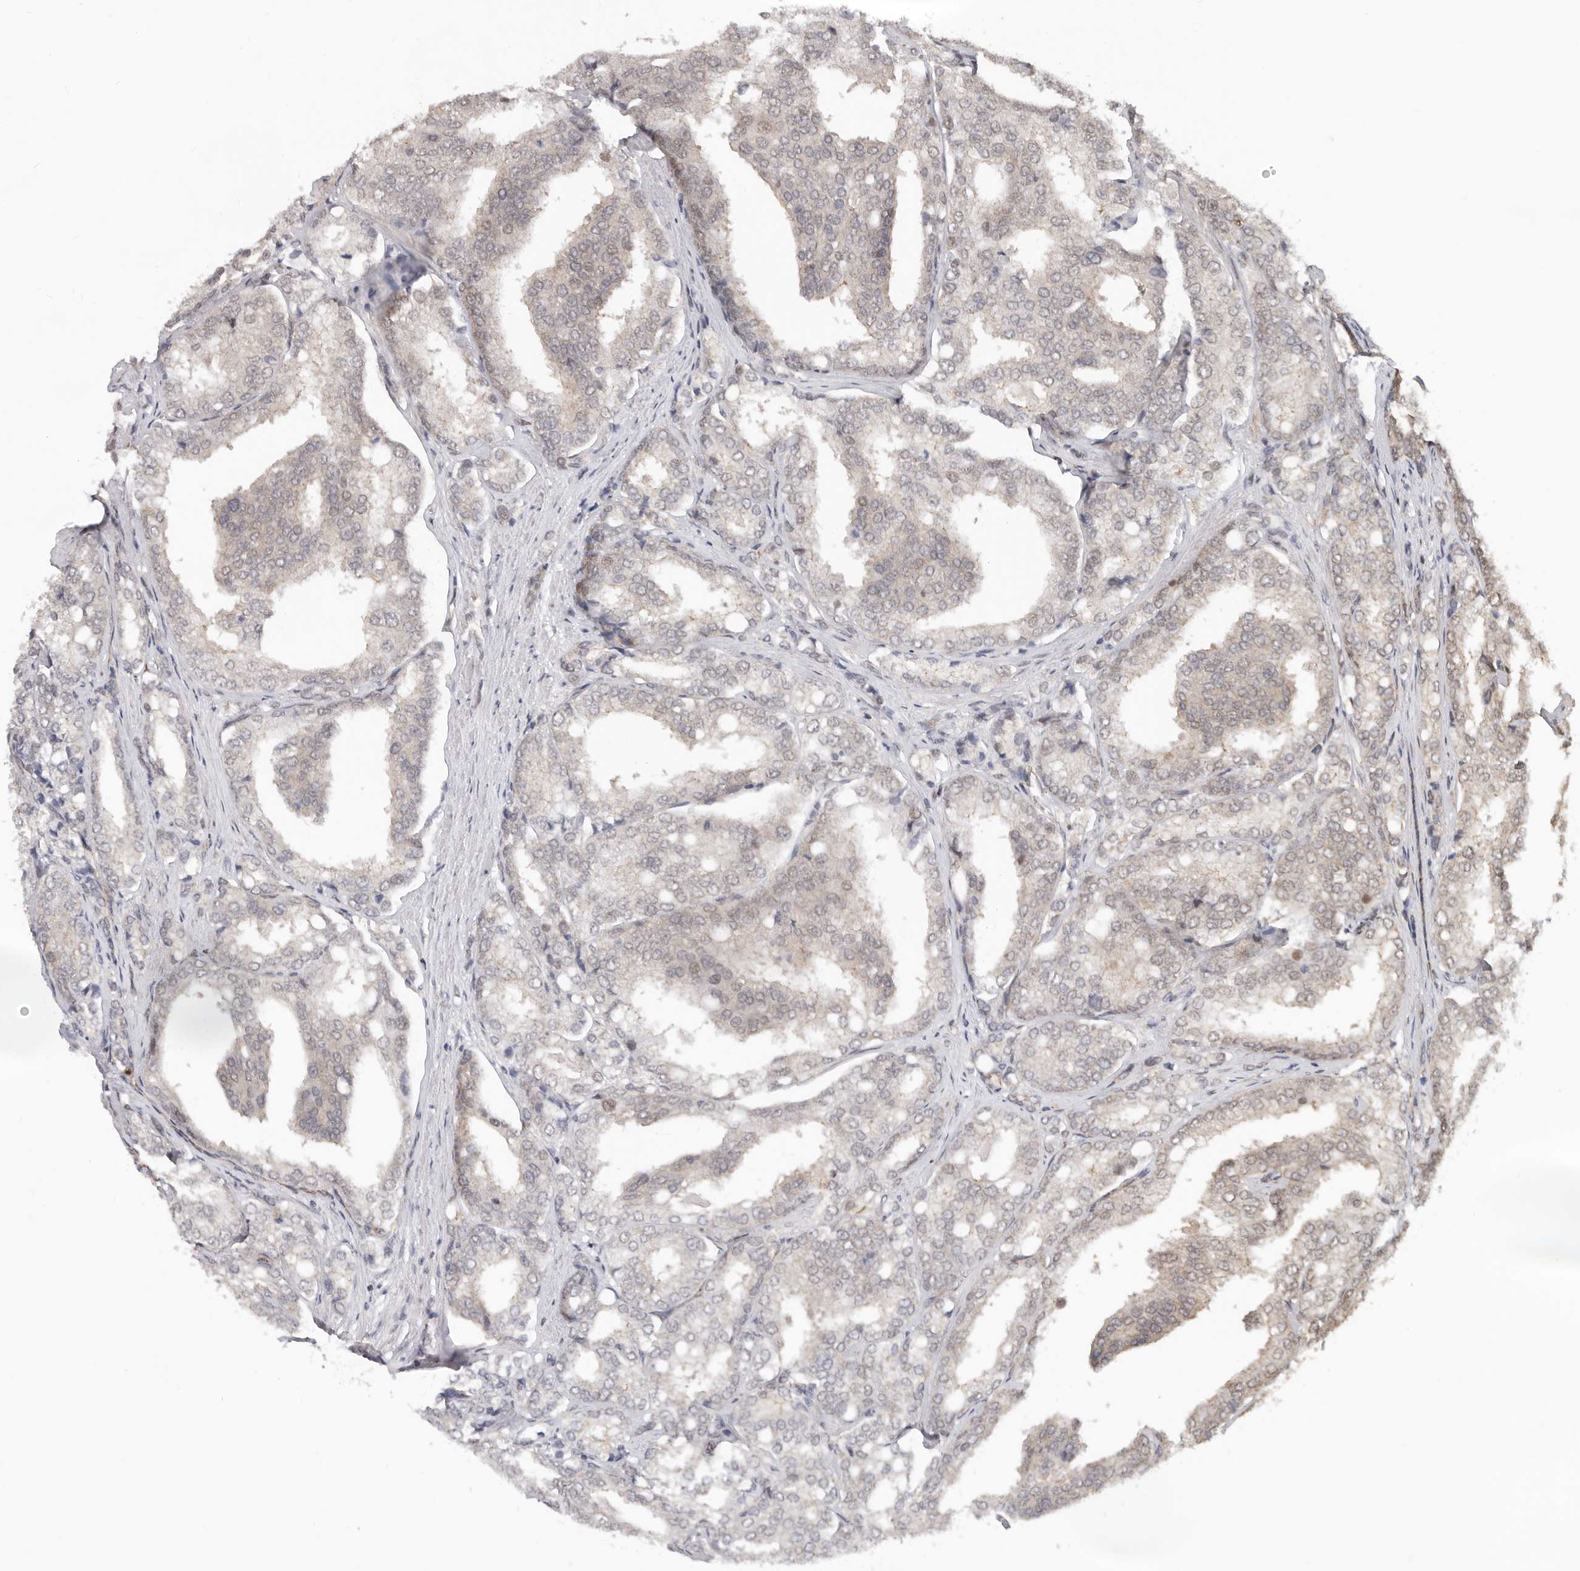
{"staining": {"intensity": "negative", "quantity": "none", "location": "none"}, "tissue": "prostate cancer", "cell_type": "Tumor cells", "image_type": "cancer", "snomed": [{"axis": "morphology", "description": "Adenocarcinoma, High grade"}, {"axis": "topography", "description": "Prostate"}], "caption": "Immunohistochemistry histopathology image of human adenocarcinoma (high-grade) (prostate) stained for a protein (brown), which exhibits no staining in tumor cells.", "gene": "USP49", "patient": {"sex": "male", "age": 50}}